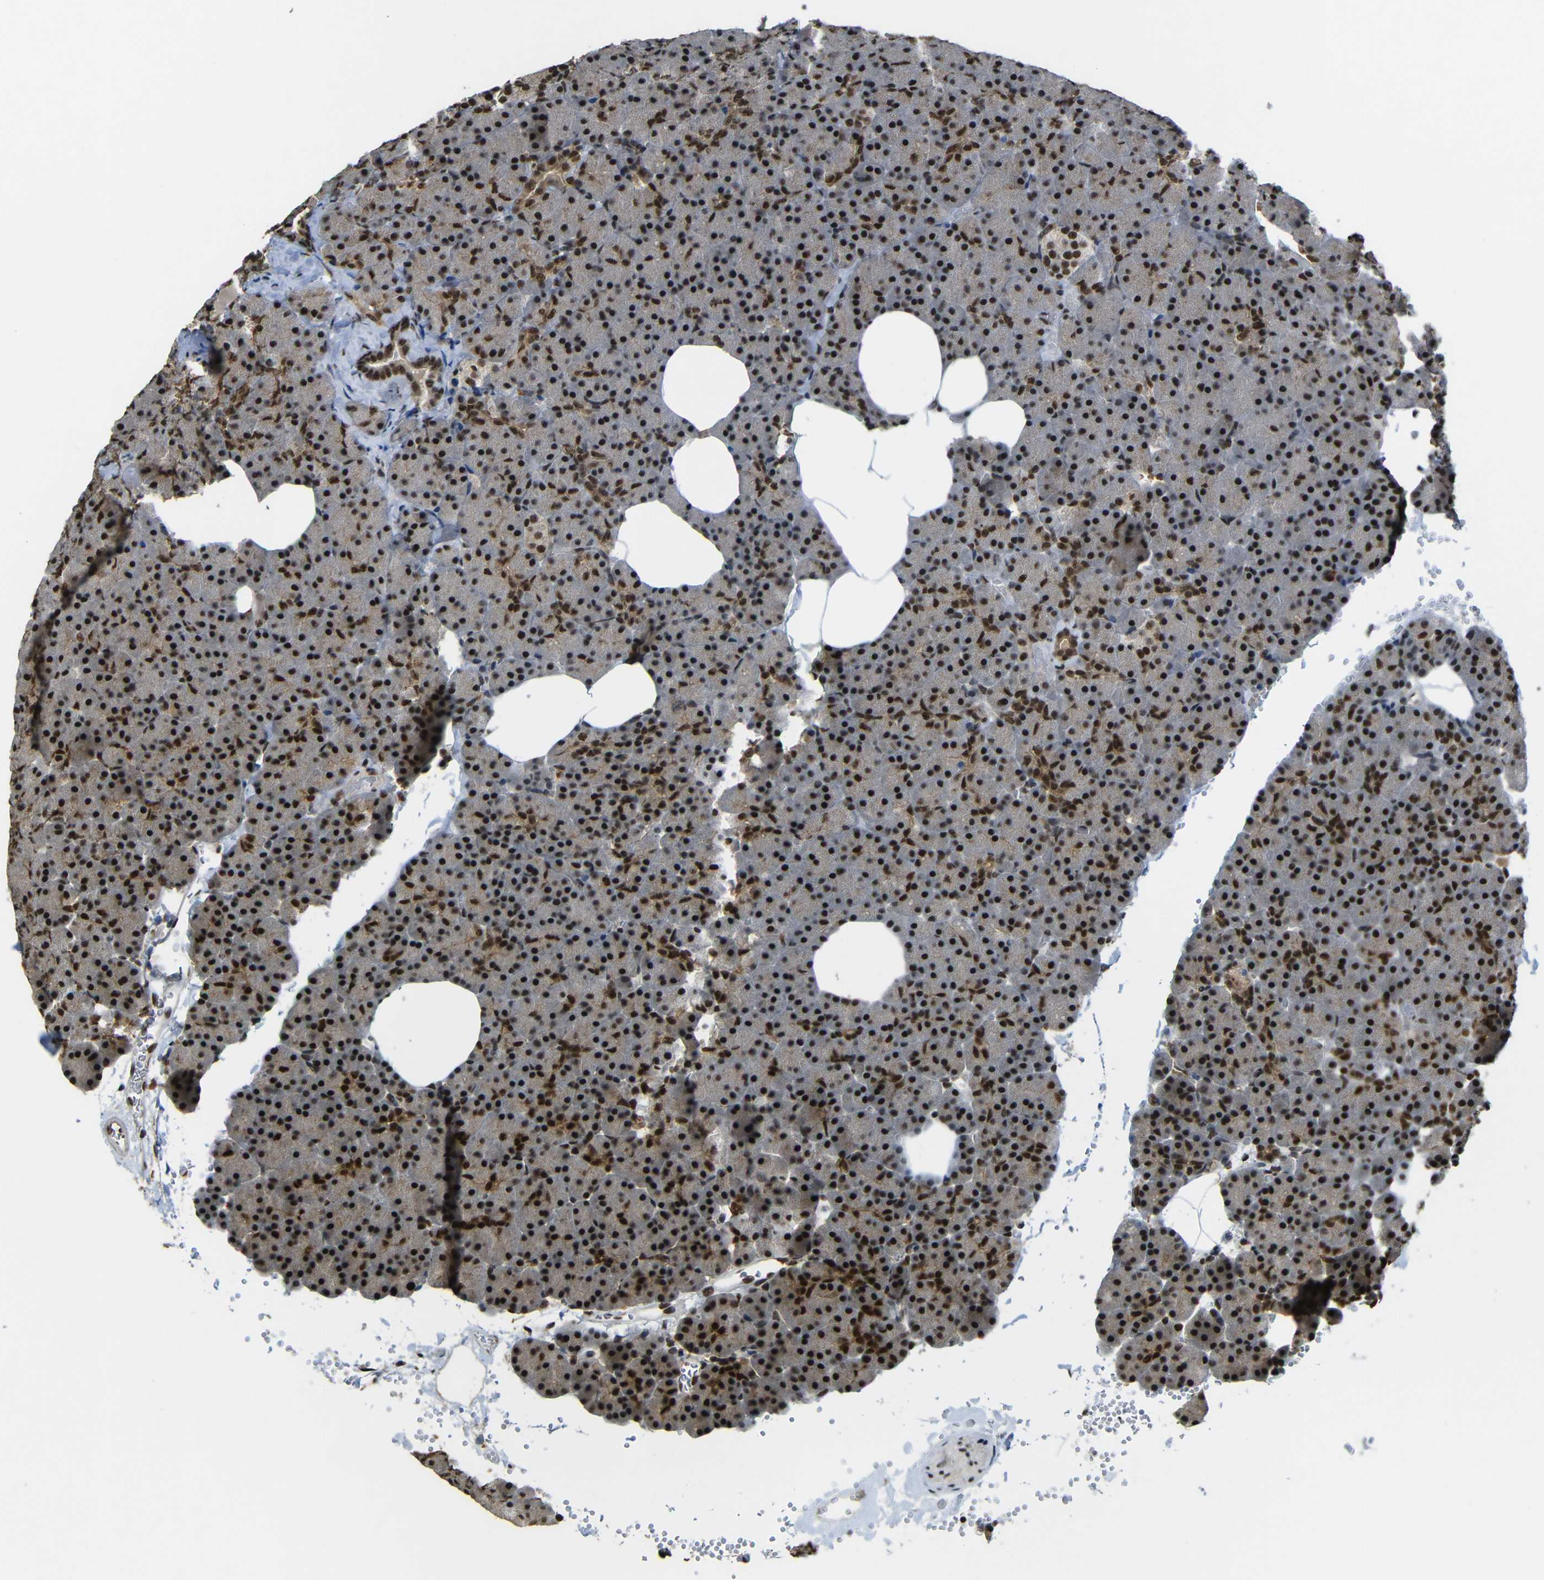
{"staining": {"intensity": "strong", "quantity": ">75%", "location": "nuclear"}, "tissue": "pancreas", "cell_type": "Exocrine glandular cells", "image_type": "normal", "snomed": [{"axis": "morphology", "description": "Normal tissue, NOS"}, {"axis": "topography", "description": "Pancreas"}], "caption": "Immunohistochemistry photomicrograph of benign pancreas: human pancreas stained using immunohistochemistry (IHC) reveals high levels of strong protein expression localized specifically in the nuclear of exocrine glandular cells, appearing as a nuclear brown color.", "gene": "TCF7L2", "patient": {"sex": "female", "age": 35}}